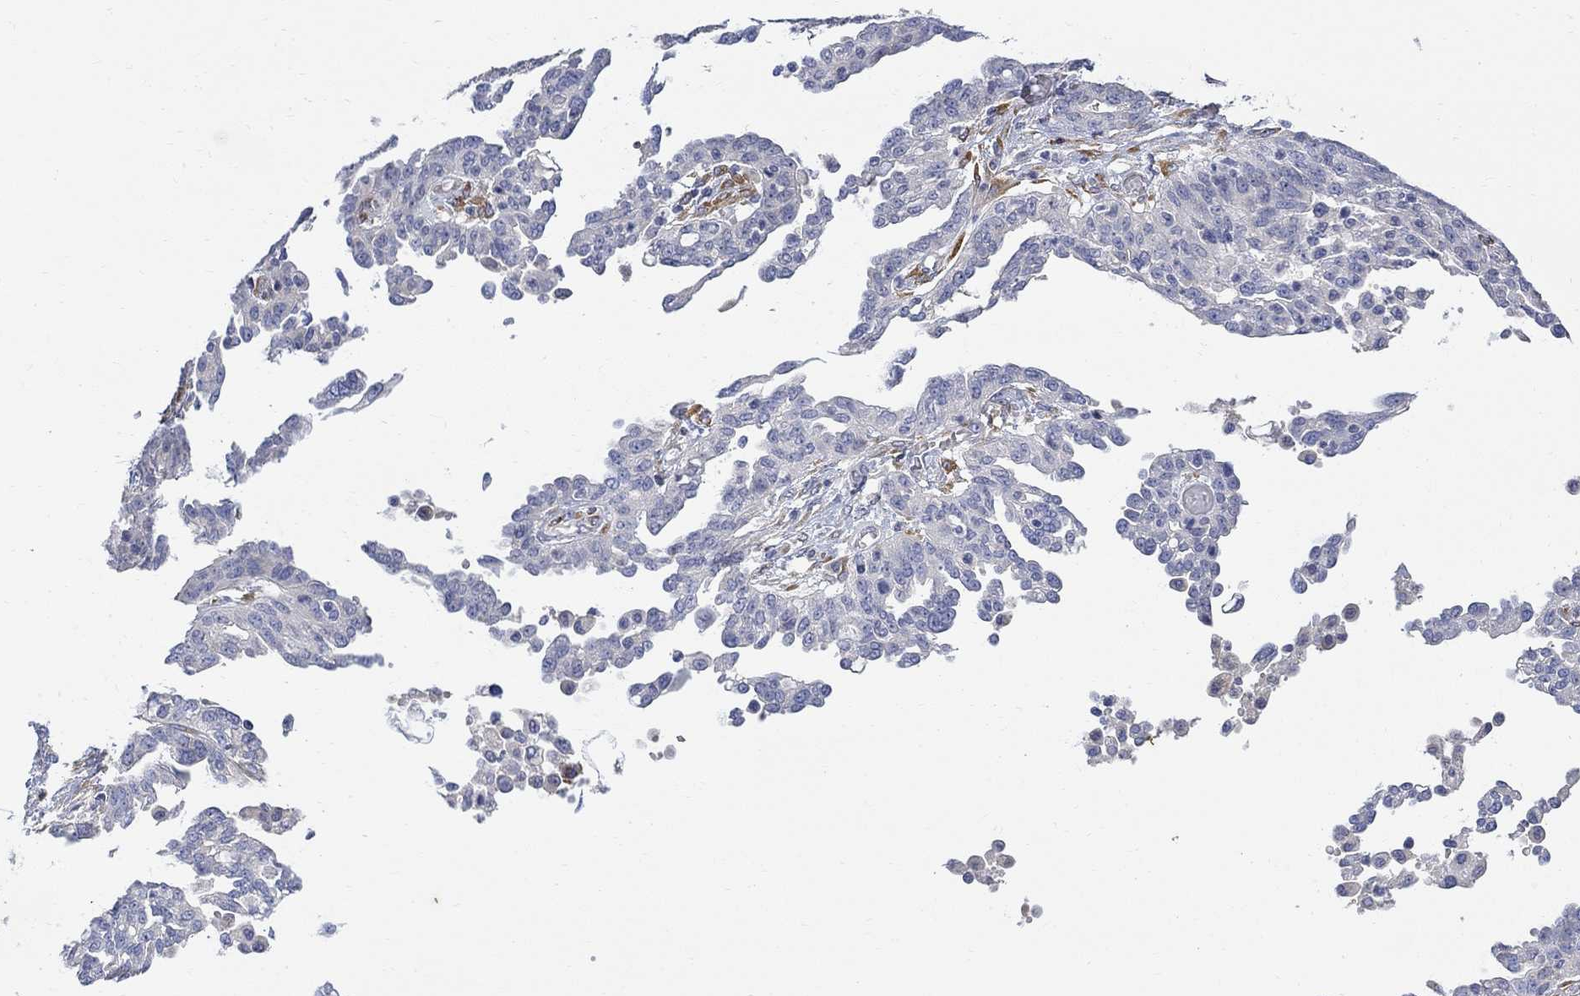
{"staining": {"intensity": "negative", "quantity": "none", "location": "none"}, "tissue": "ovarian cancer", "cell_type": "Tumor cells", "image_type": "cancer", "snomed": [{"axis": "morphology", "description": "Cystadenocarcinoma, serous, NOS"}, {"axis": "topography", "description": "Ovary"}], "caption": "There is no significant expression in tumor cells of ovarian cancer.", "gene": "FNDC5", "patient": {"sex": "female", "age": 67}}